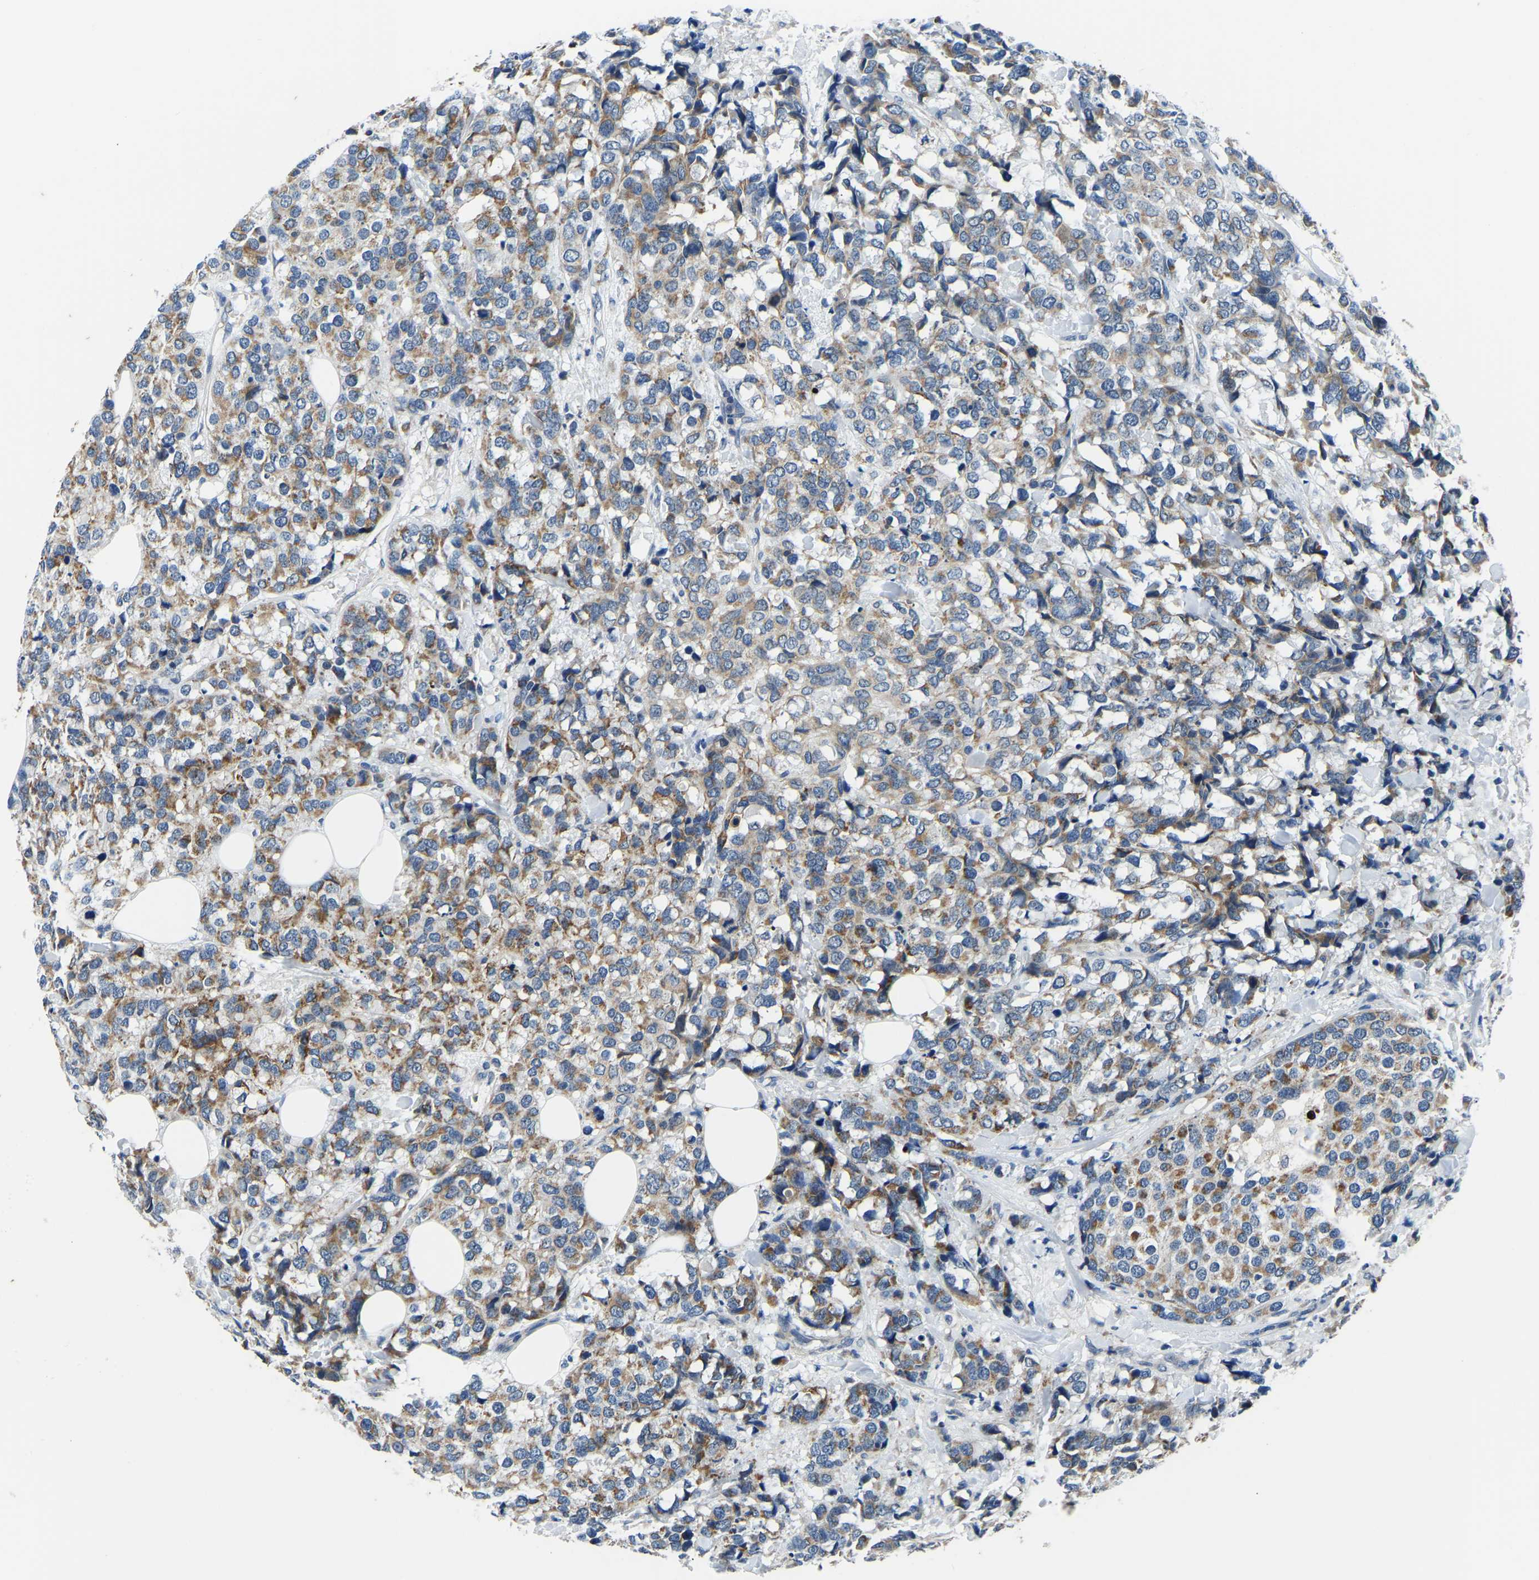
{"staining": {"intensity": "moderate", "quantity": ">75%", "location": "cytoplasmic/membranous"}, "tissue": "breast cancer", "cell_type": "Tumor cells", "image_type": "cancer", "snomed": [{"axis": "morphology", "description": "Lobular carcinoma"}, {"axis": "topography", "description": "Breast"}], "caption": "Lobular carcinoma (breast) stained for a protein demonstrates moderate cytoplasmic/membranous positivity in tumor cells.", "gene": "LIAS", "patient": {"sex": "female", "age": 59}}